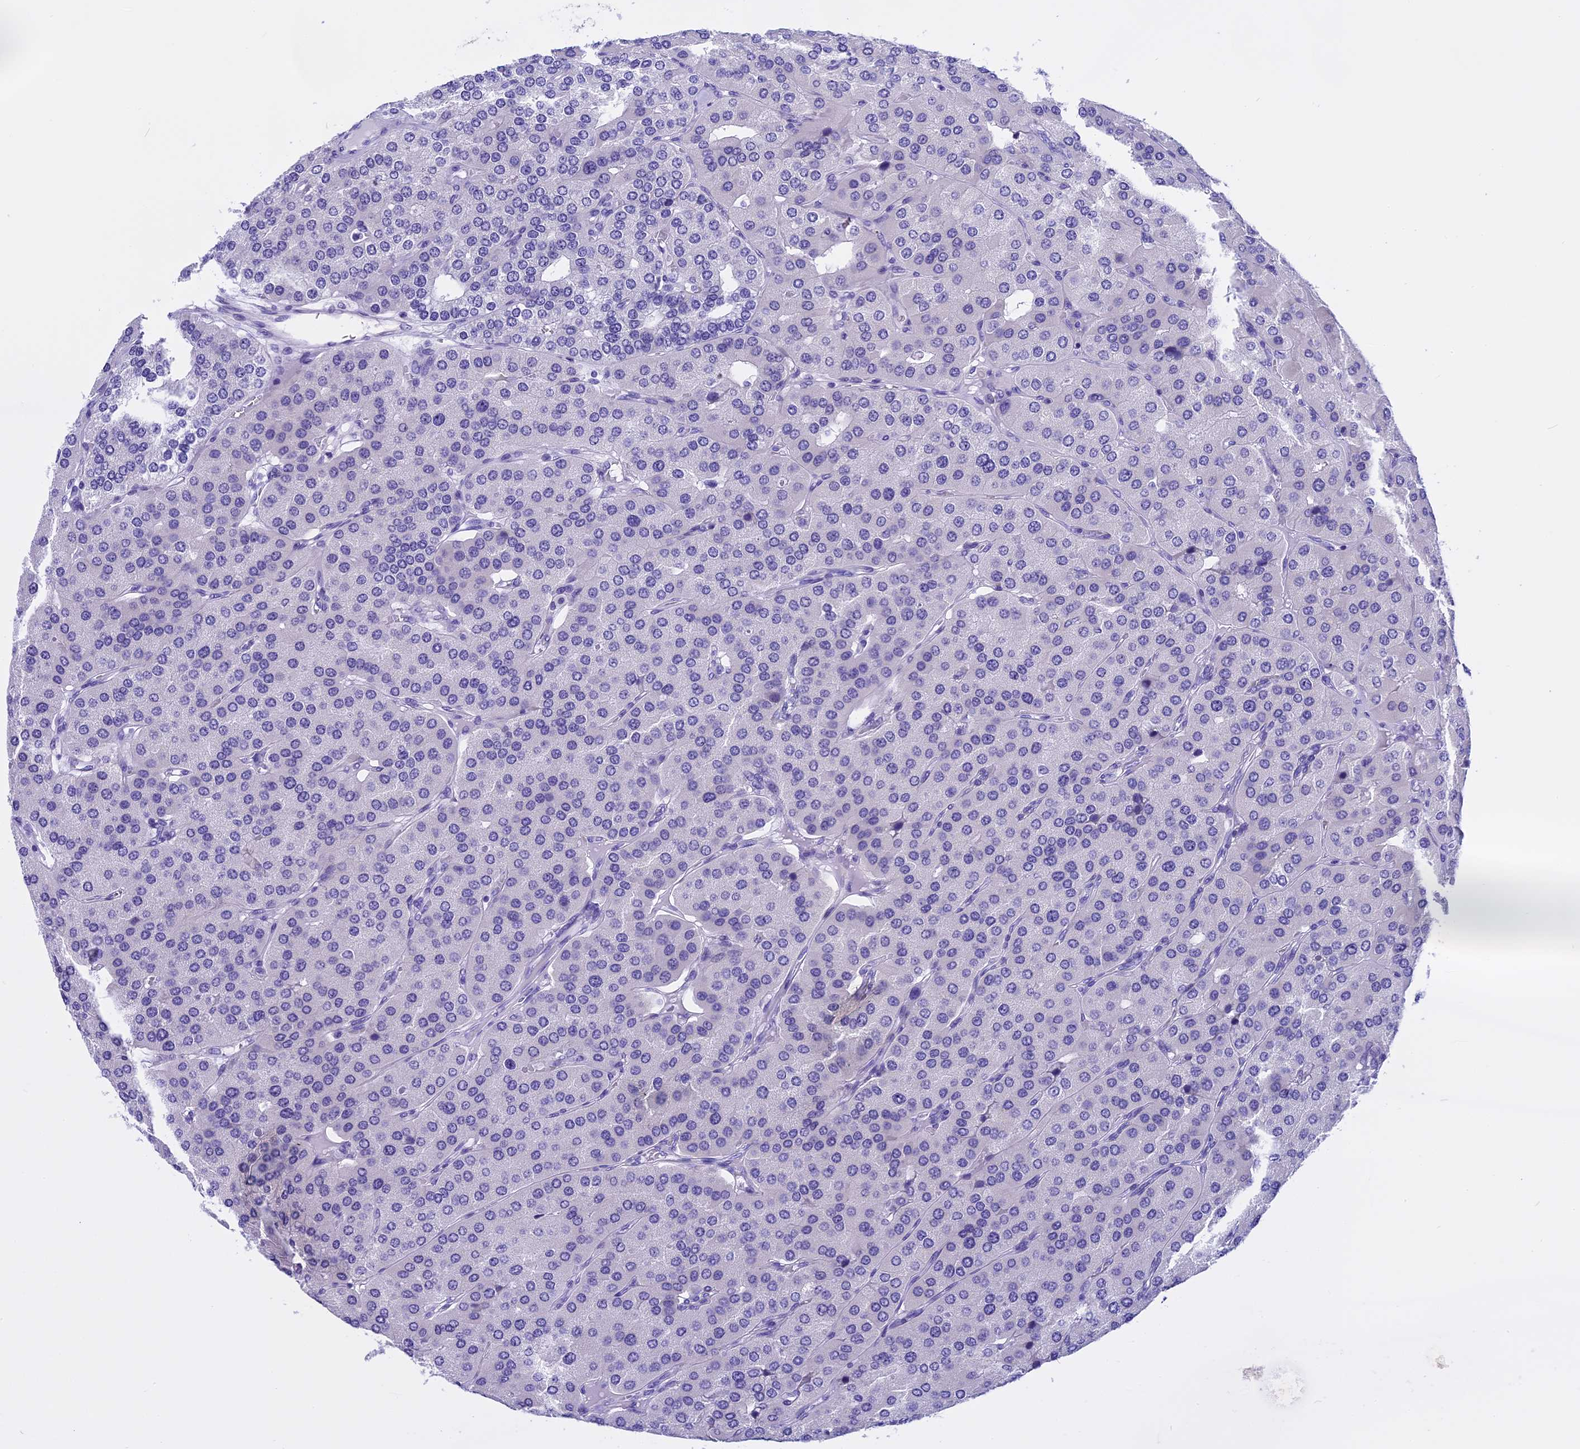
{"staining": {"intensity": "negative", "quantity": "none", "location": "none"}, "tissue": "parathyroid gland", "cell_type": "Glandular cells", "image_type": "normal", "snomed": [{"axis": "morphology", "description": "Normal tissue, NOS"}, {"axis": "morphology", "description": "Adenoma, NOS"}, {"axis": "topography", "description": "Parathyroid gland"}], "caption": "High power microscopy image of an immunohistochemistry (IHC) micrograph of normal parathyroid gland, revealing no significant positivity in glandular cells. Brightfield microscopy of immunohistochemistry stained with DAB (brown) and hematoxylin (blue), captured at high magnification.", "gene": "KCTD14", "patient": {"sex": "female", "age": 86}}